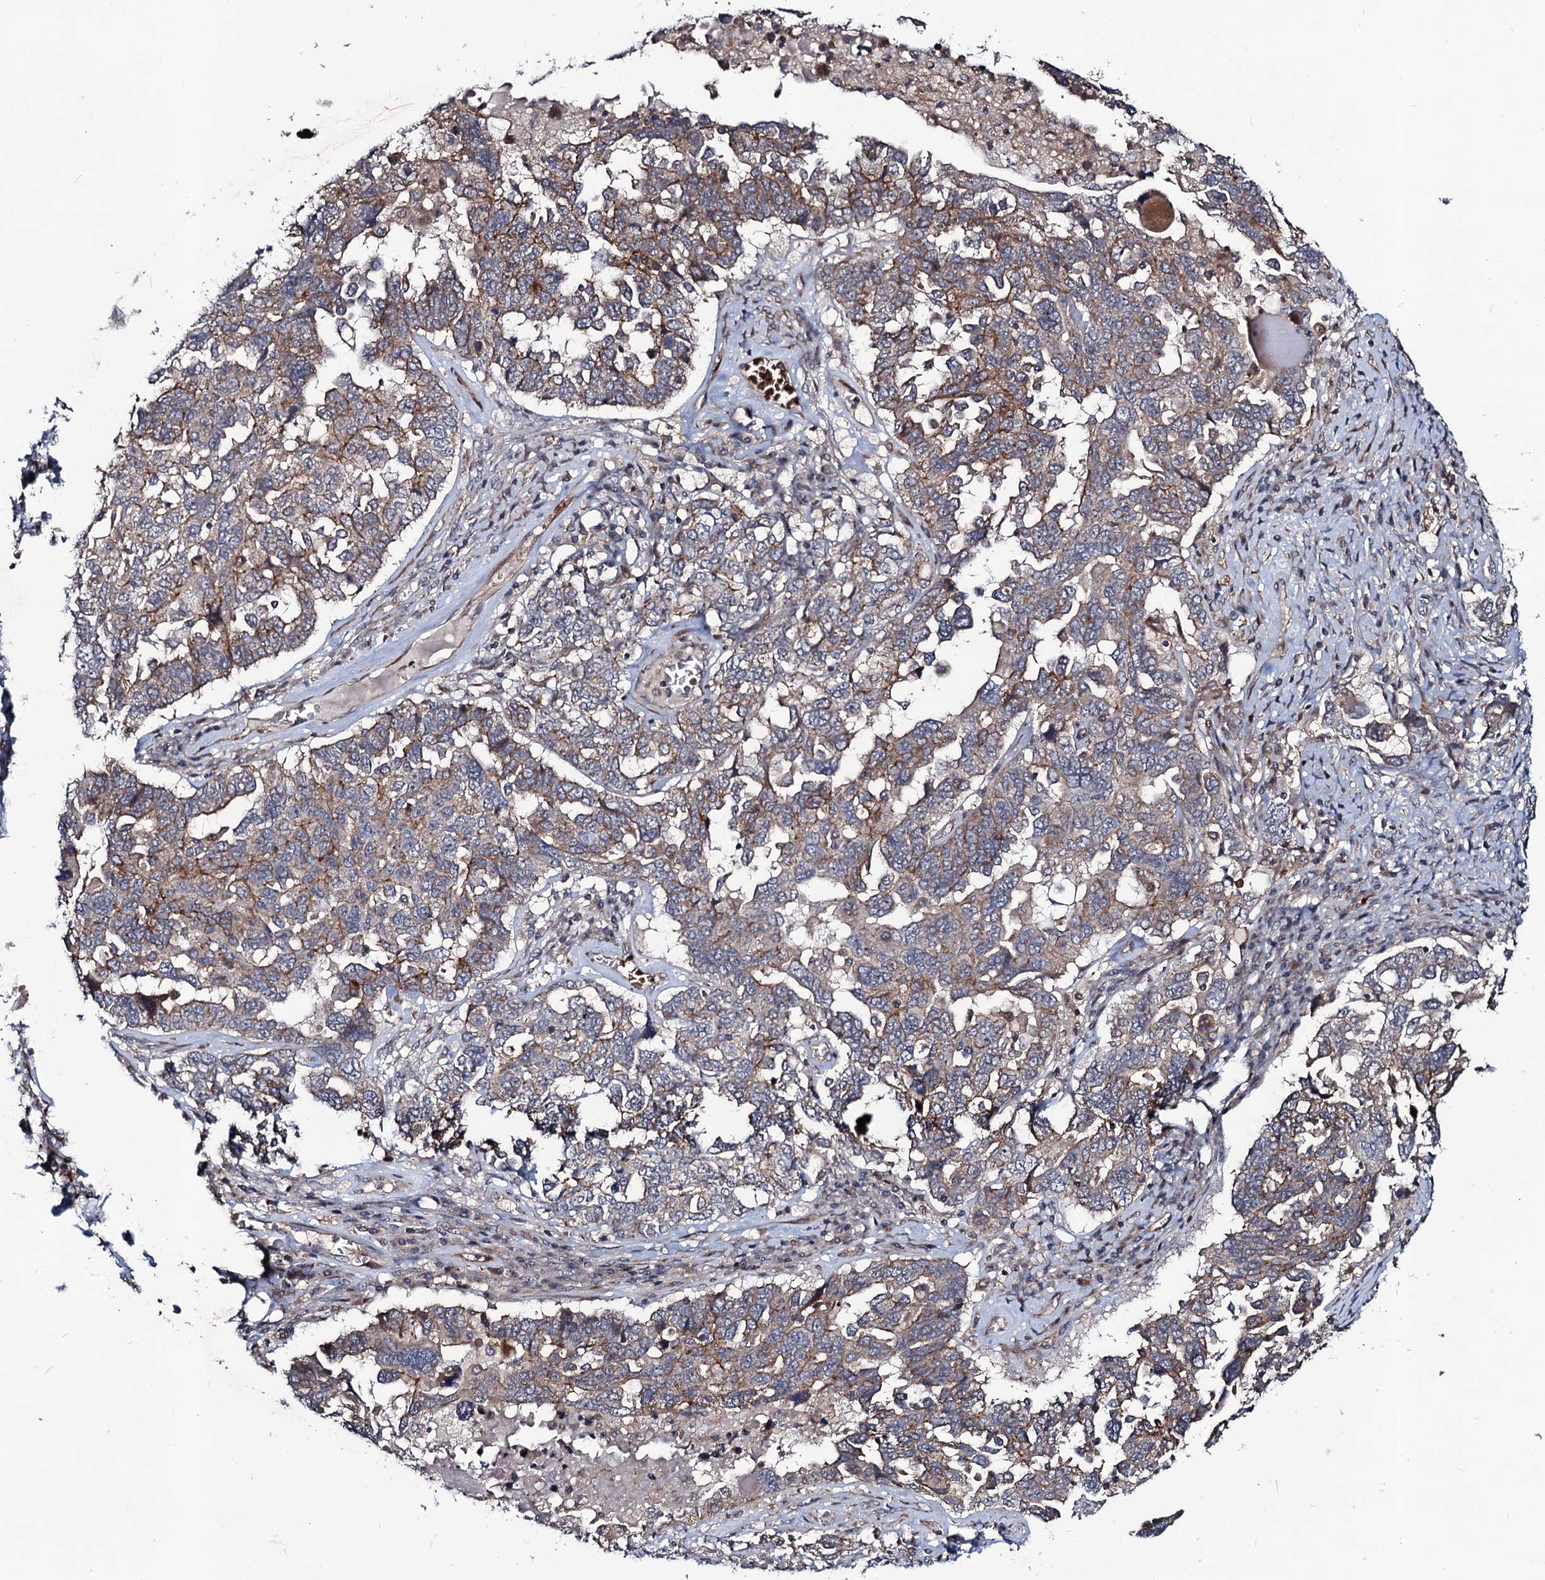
{"staining": {"intensity": "moderate", "quantity": "<25%", "location": "cytoplasmic/membranous"}, "tissue": "ovarian cancer", "cell_type": "Tumor cells", "image_type": "cancer", "snomed": [{"axis": "morphology", "description": "Carcinoma, endometroid"}, {"axis": "topography", "description": "Ovary"}], "caption": "This photomicrograph demonstrates immunohistochemistry (IHC) staining of endometroid carcinoma (ovarian), with low moderate cytoplasmic/membranous expression in approximately <25% of tumor cells.", "gene": "KXD1", "patient": {"sex": "female", "age": 62}}